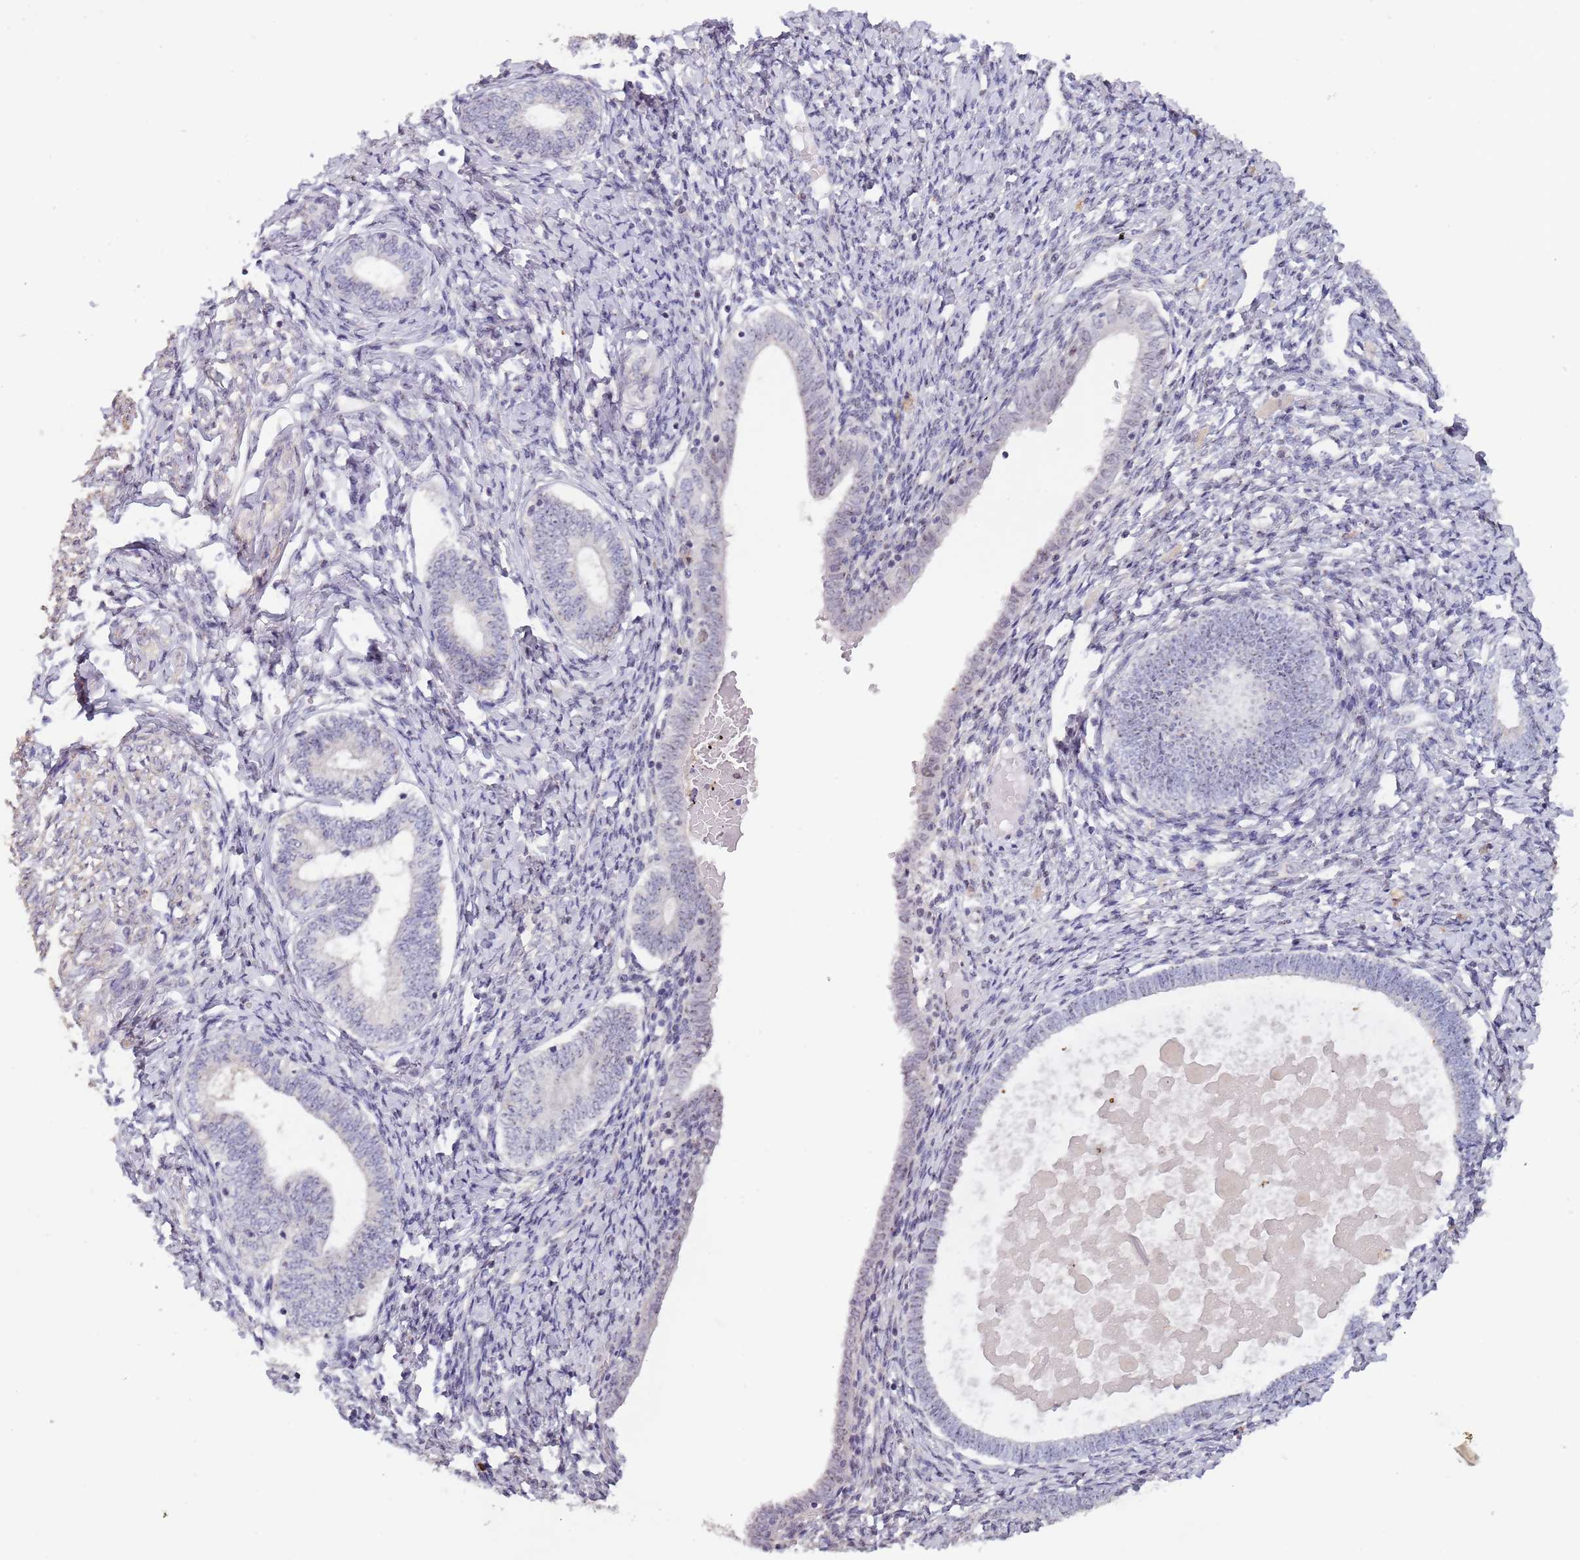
{"staining": {"intensity": "negative", "quantity": "none", "location": "none"}, "tissue": "endometrium", "cell_type": "Cells in endometrial stroma", "image_type": "normal", "snomed": [{"axis": "morphology", "description": "Normal tissue, NOS"}, {"axis": "topography", "description": "Endometrium"}], "caption": "Cells in endometrial stroma are negative for protein expression in benign human endometrium. (DAB (3,3'-diaminobenzidine) IHC visualized using brightfield microscopy, high magnification).", "gene": "CIZ1", "patient": {"sex": "female", "age": 72}}